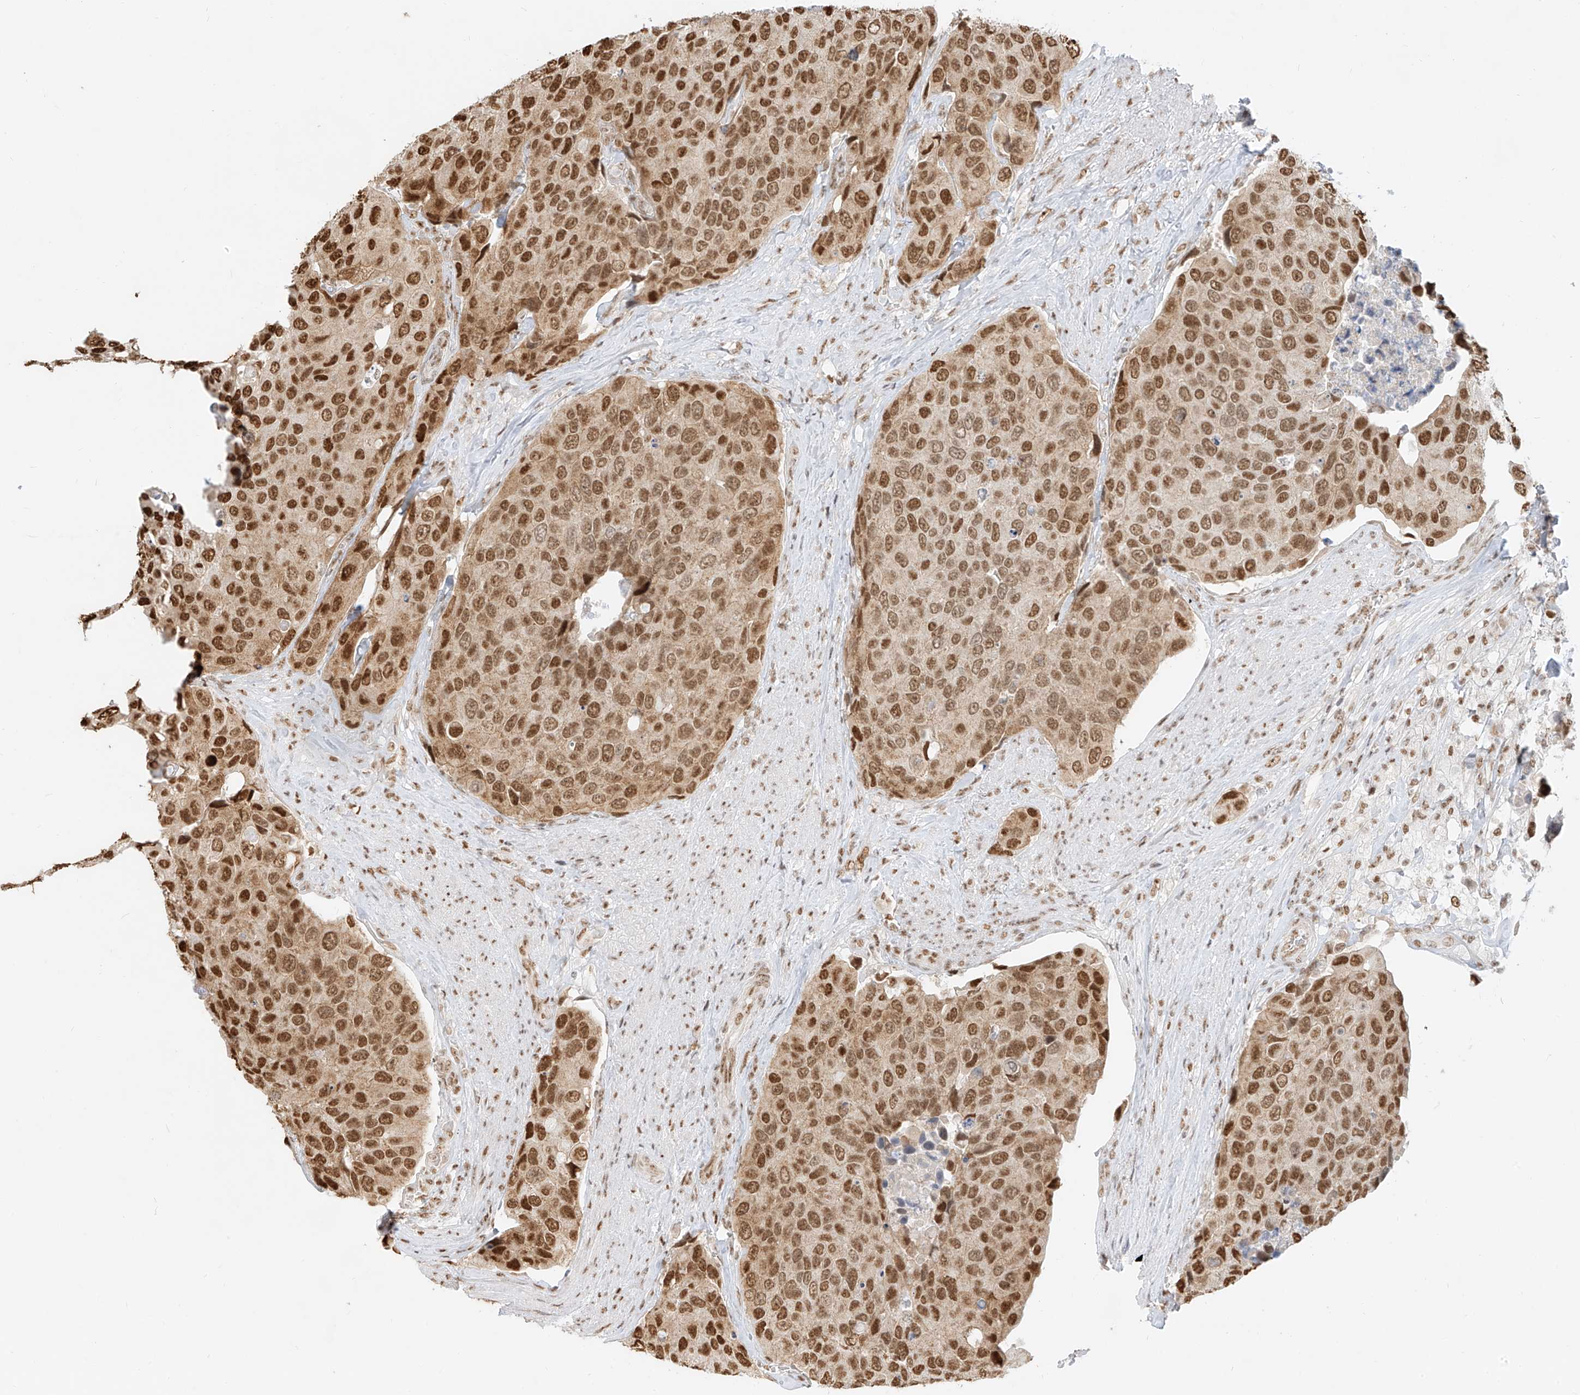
{"staining": {"intensity": "moderate", "quantity": ">75%", "location": "nuclear"}, "tissue": "urothelial cancer", "cell_type": "Tumor cells", "image_type": "cancer", "snomed": [{"axis": "morphology", "description": "Urothelial carcinoma, High grade"}, {"axis": "topography", "description": "Urinary bladder"}], "caption": "This image exhibits immunohistochemistry staining of urothelial cancer, with medium moderate nuclear positivity in about >75% of tumor cells.", "gene": "NHSL1", "patient": {"sex": "male", "age": 74}}